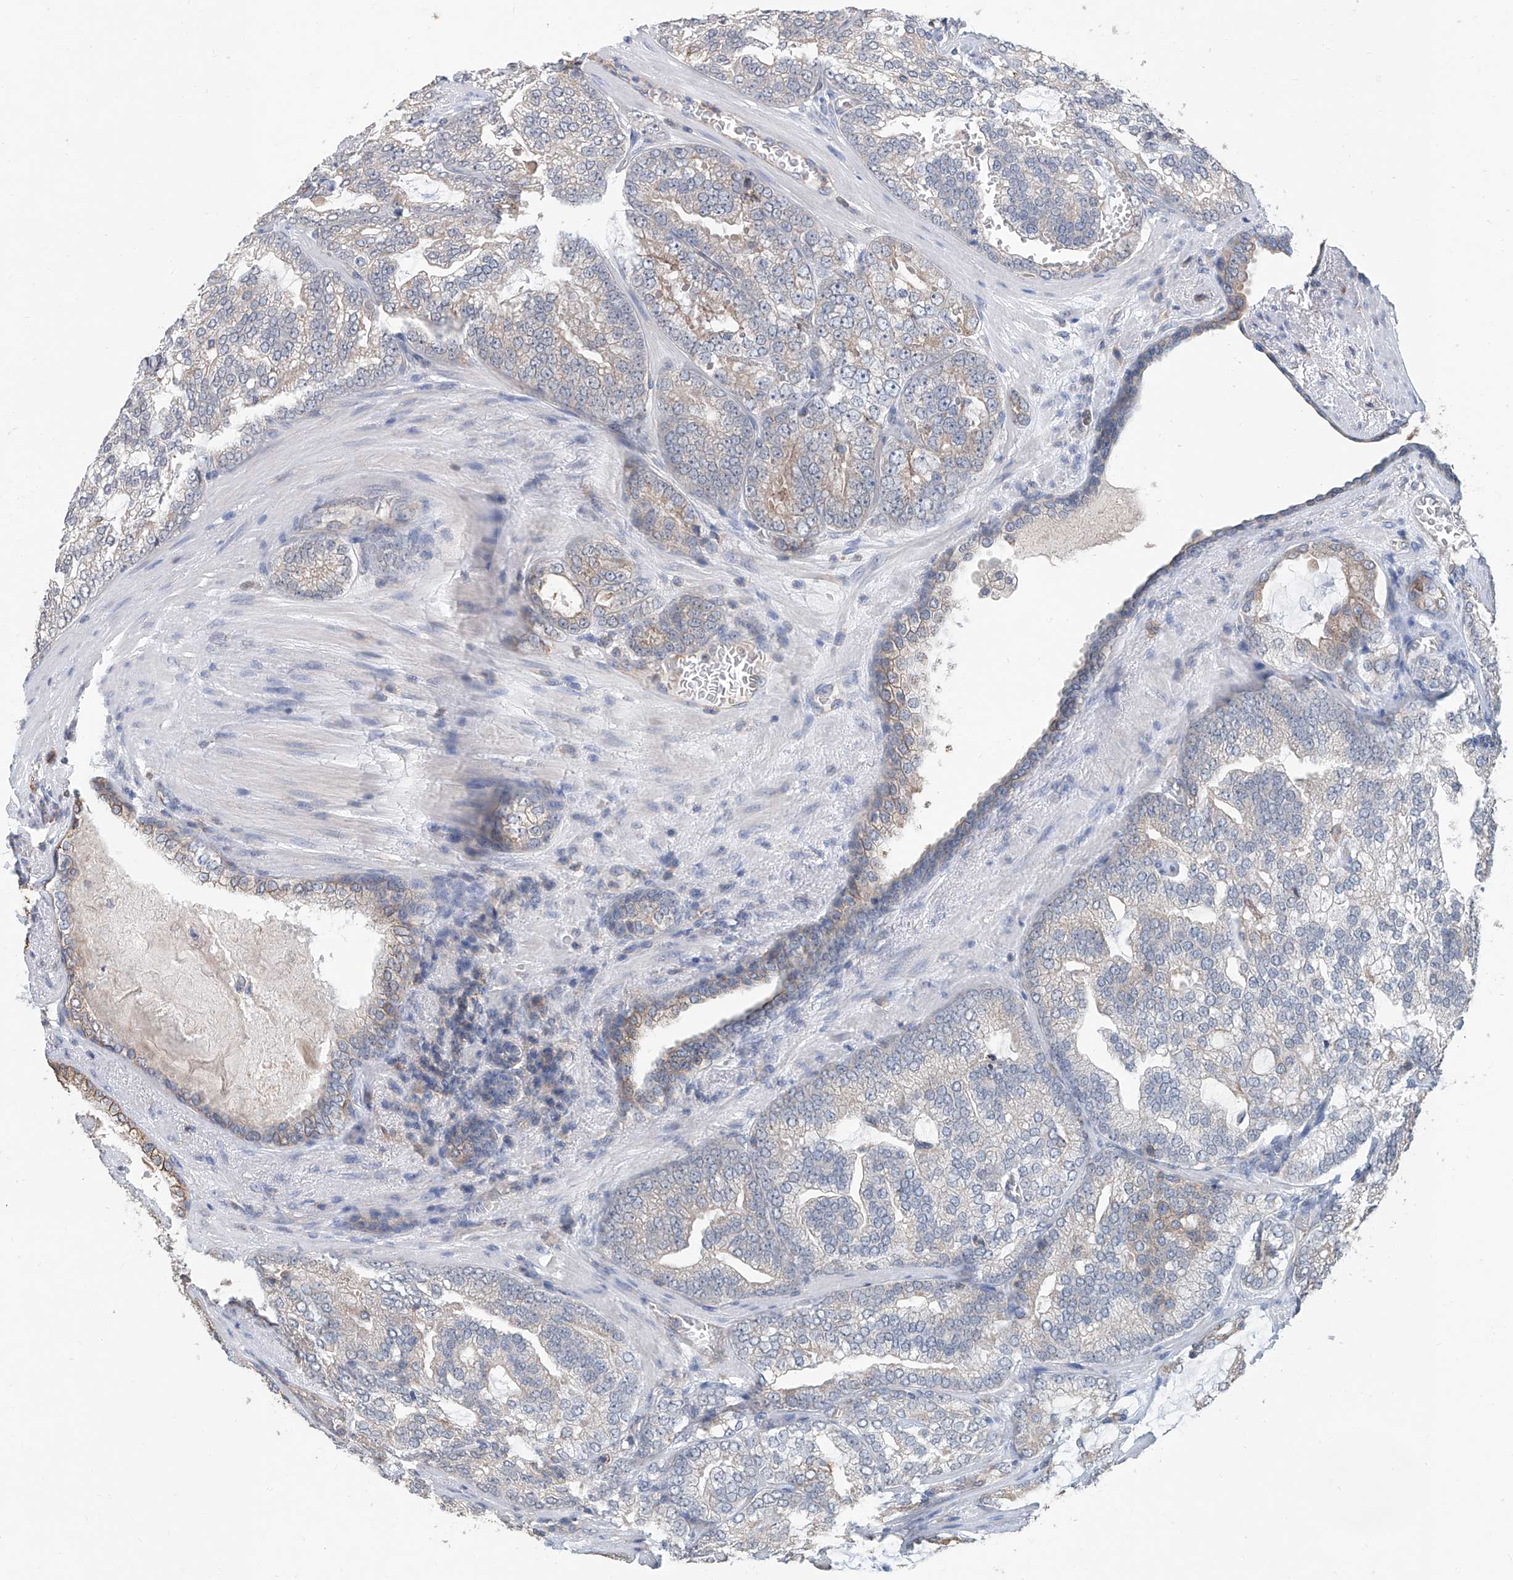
{"staining": {"intensity": "negative", "quantity": "none", "location": "none"}, "tissue": "prostate cancer", "cell_type": "Tumor cells", "image_type": "cancer", "snomed": [{"axis": "morphology", "description": "Normal morphology"}, {"axis": "morphology", "description": "Adenocarcinoma, Low grade"}, {"axis": "topography", "description": "Prostate"}], "caption": "Tumor cells are negative for protein expression in human low-grade adenocarcinoma (prostate).", "gene": "KCNK10", "patient": {"sex": "male", "age": 72}}